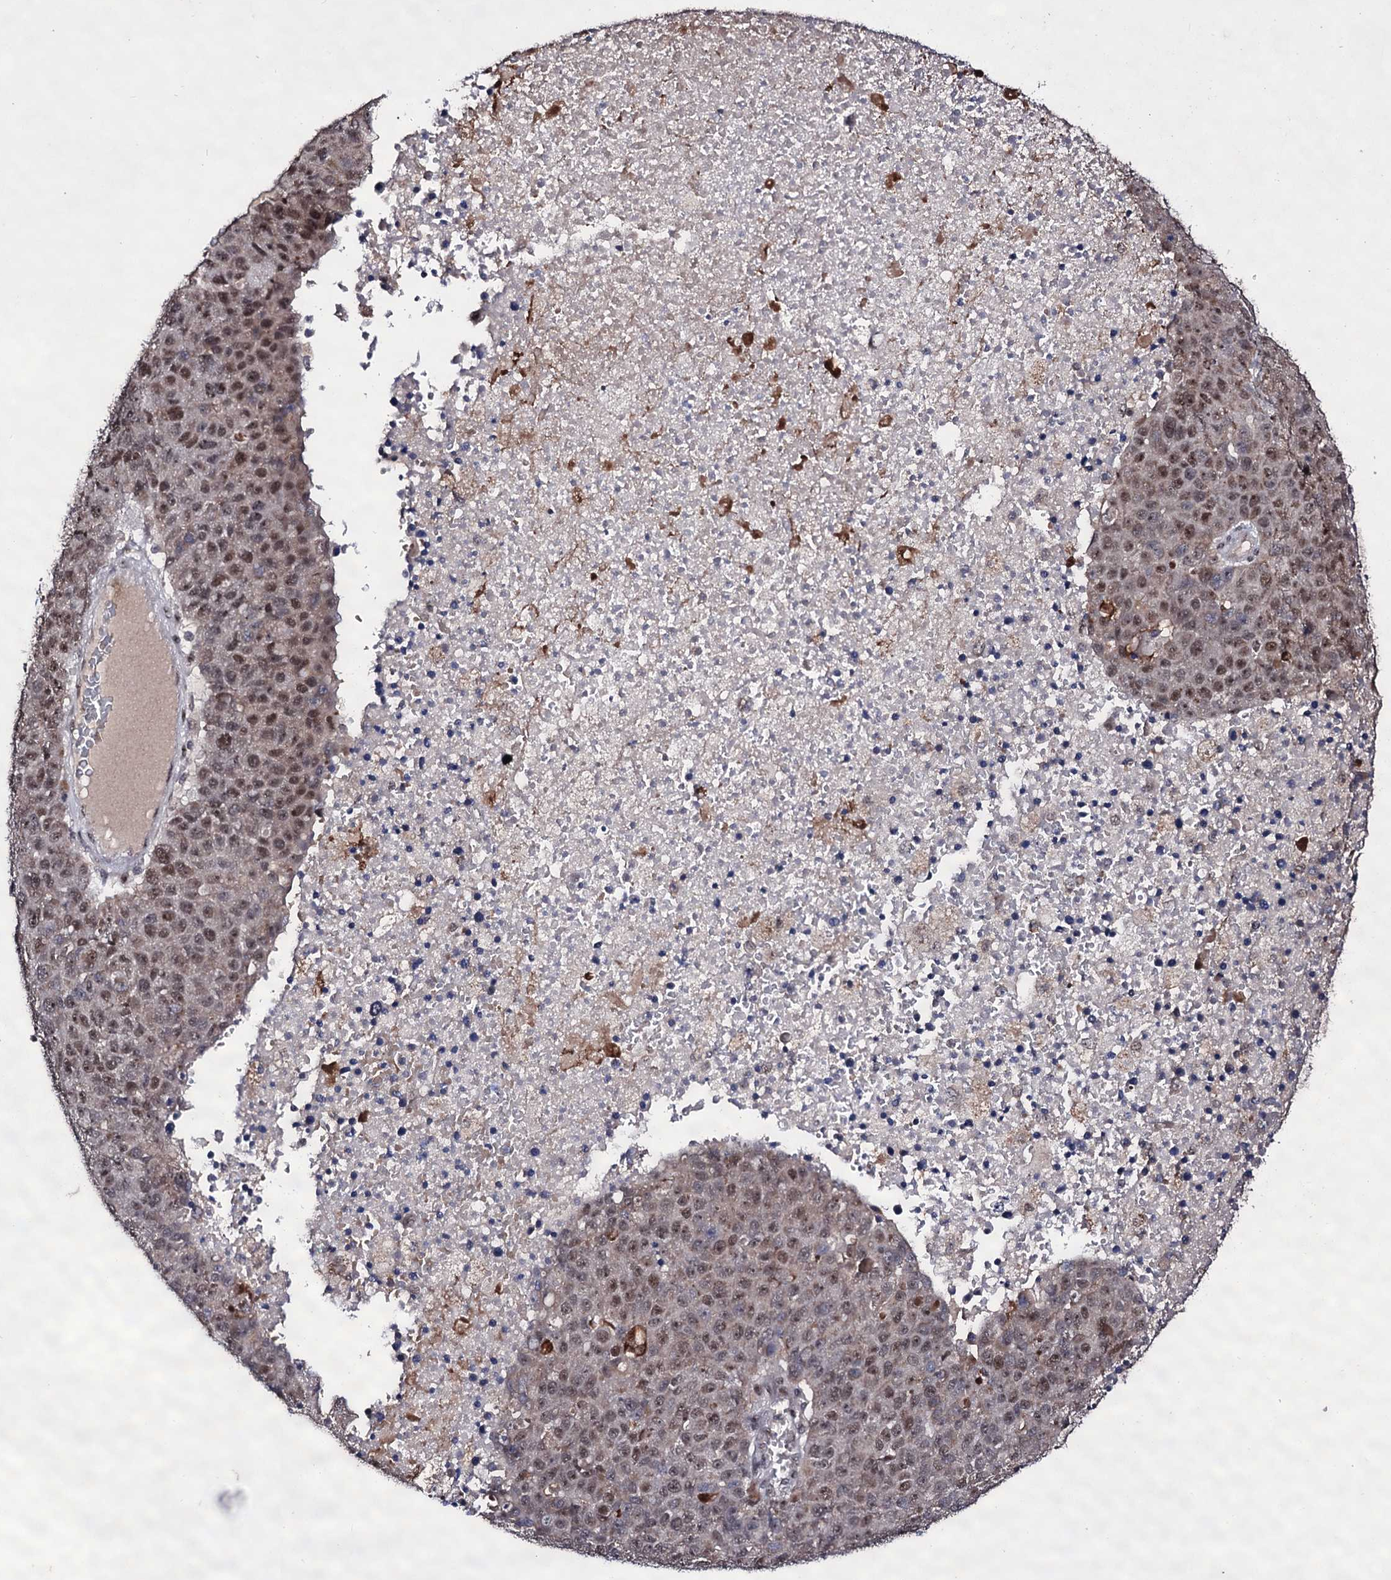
{"staining": {"intensity": "moderate", "quantity": ">75%", "location": "nuclear"}, "tissue": "pancreatic cancer", "cell_type": "Tumor cells", "image_type": "cancer", "snomed": [{"axis": "morphology", "description": "Adenocarcinoma, NOS"}, {"axis": "topography", "description": "Pancreas"}], "caption": "This image demonstrates immunohistochemistry staining of human pancreatic cancer (adenocarcinoma), with medium moderate nuclear staining in about >75% of tumor cells.", "gene": "EXOSC10", "patient": {"sex": "female", "age": 61}}